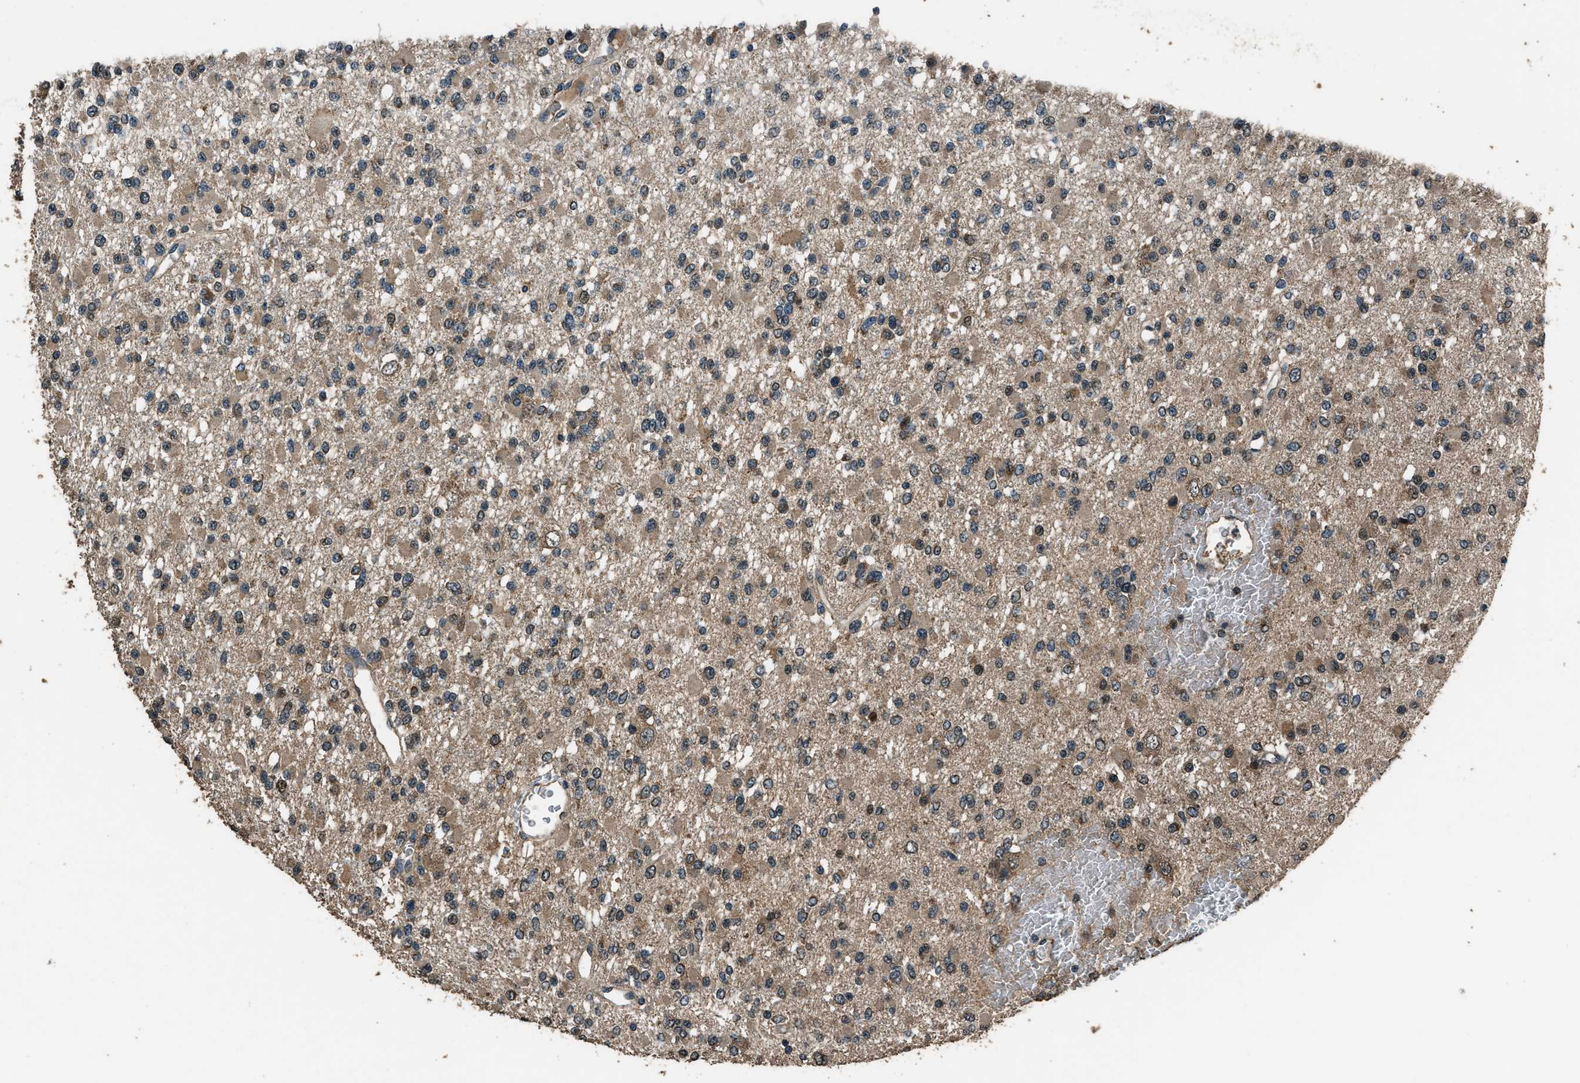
{"staining": {"intensity": "moderate", "quantity": "25%-75%", "location": "cytoplasmic/membranous"}, "tissue": "glioma", "cell_type": "Tumor cells", "image_type": "cancer", "snomed": [{"axis": "morphology", "description": "Glioma, malignant, Low grade"}, {"axis": "topography", "description": "Brain"}], "caption": "Immunohistochemical staining of malignant glioma (low-grade) exhibits moderate cytoplasmic/membranous protein positivity in approximately 25%-75% of tumor cells.", "gene": "SALL3", "patient": {"sex": "female", "age": 22}}